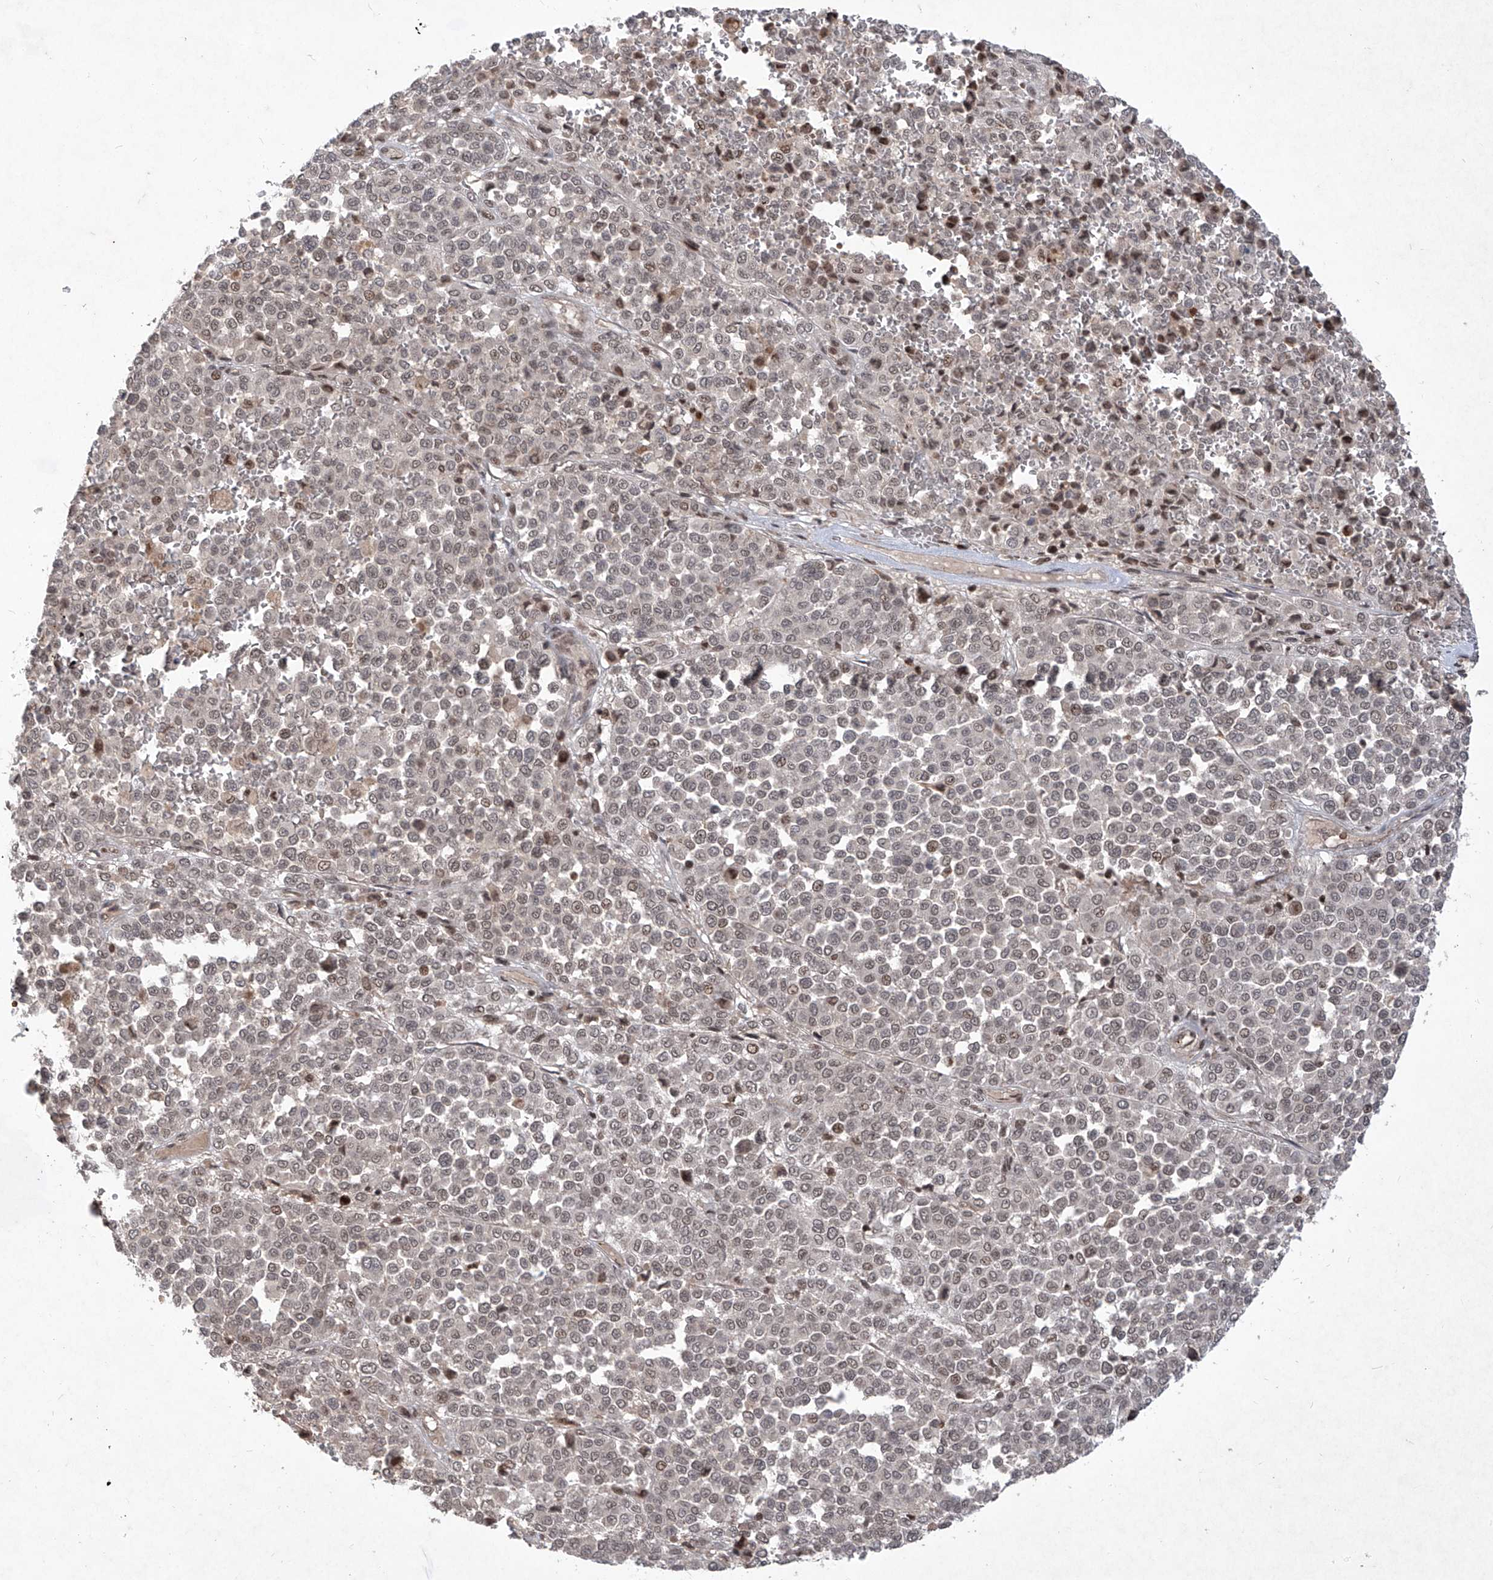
{"staining": {"intensity": "weak", "quantity": "<25%", "location": "nuclear"}, "tissue": "melanoma", "cell_type": "Tumor cells", "image_type": "cancer", "snomed": [{"axis": "morphology", "description": "Malignant melanoma, Metastatic site"}, {"axis": "topography", "description": "Pancreas"}], "caption": "A histopathology image of human malignant melanoma (metastatic site) is negative for staining in tumor cells.", "gene": "IRF2", "patient": {"sex": "female", "age": 30}}